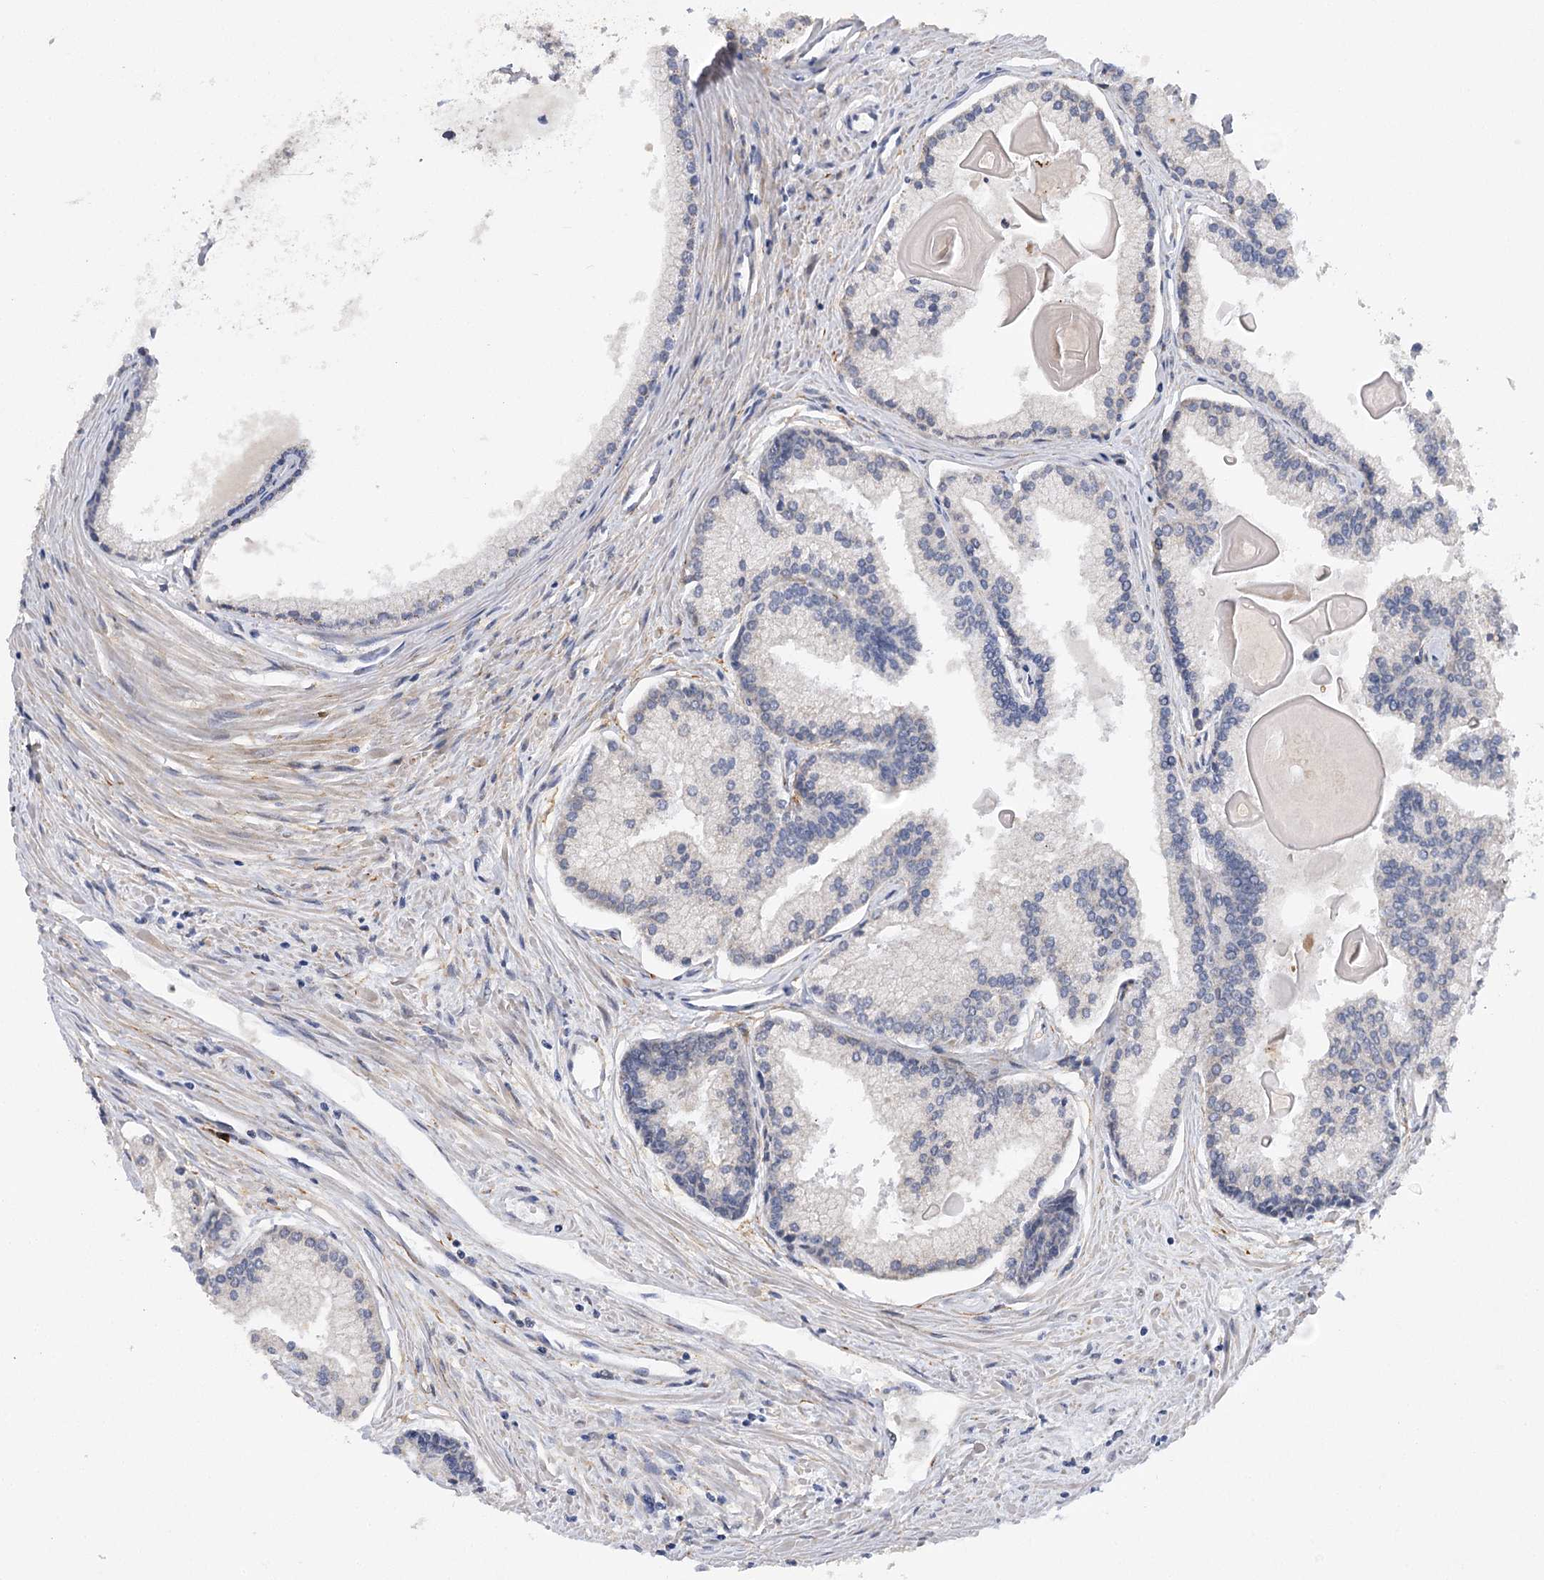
{"staining": {"intensity": "negative", "quantity": "none", "location": "none"}, "tissue": "prostate cancer", "cell_type": "Tumor cells", "image_type": "cancer", "snomed": [{"axis": "morphology", "description": "Adenocarcinoma, High grade"}, {"axis": "topography", "description": "Prostate"}], "caption": "This is a histopathology image of IHC staining of prostate cancer, which shows no staining in tumor cells.", "gene": "NCKAP5", "patient": {"sex": "male", "age": 68}}